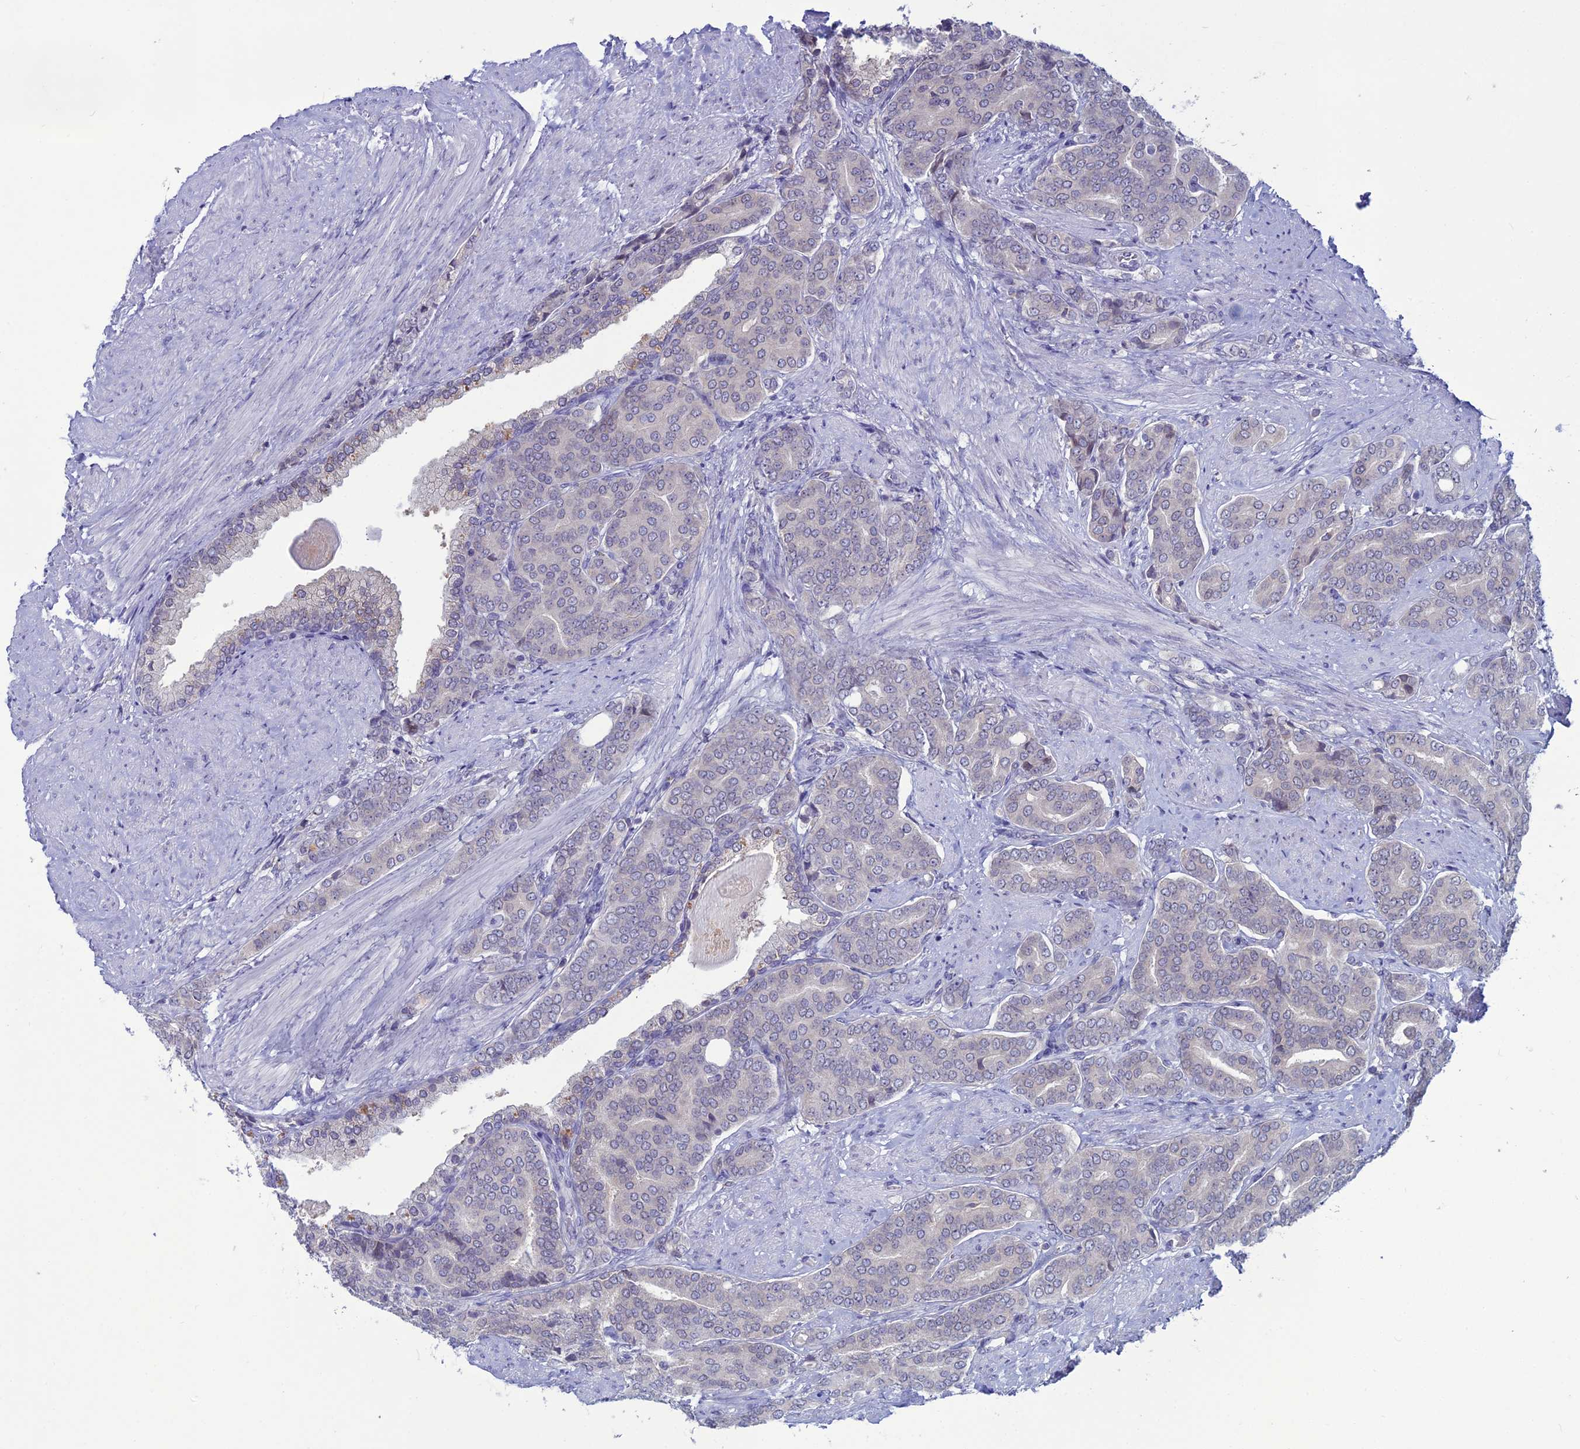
{"staining": {"intensity": "negative", "quantity": "none", "location": "none"}, "tissue": "prostate cancer", "cell_type": "Tumor cells", "image_type": "cancer", "snomed": [{"axis": "morphology", "description": "Adenocarcinoma, High grade"}, {"axis": "topography", "description": "Prostate"}], "caption": "Tumor cells are negative for protein expression in human prostate cancer (adenocarcinoma (high-grade)).", "gene": "WDR46", "patient": {"sex": "male", "age": 67}}